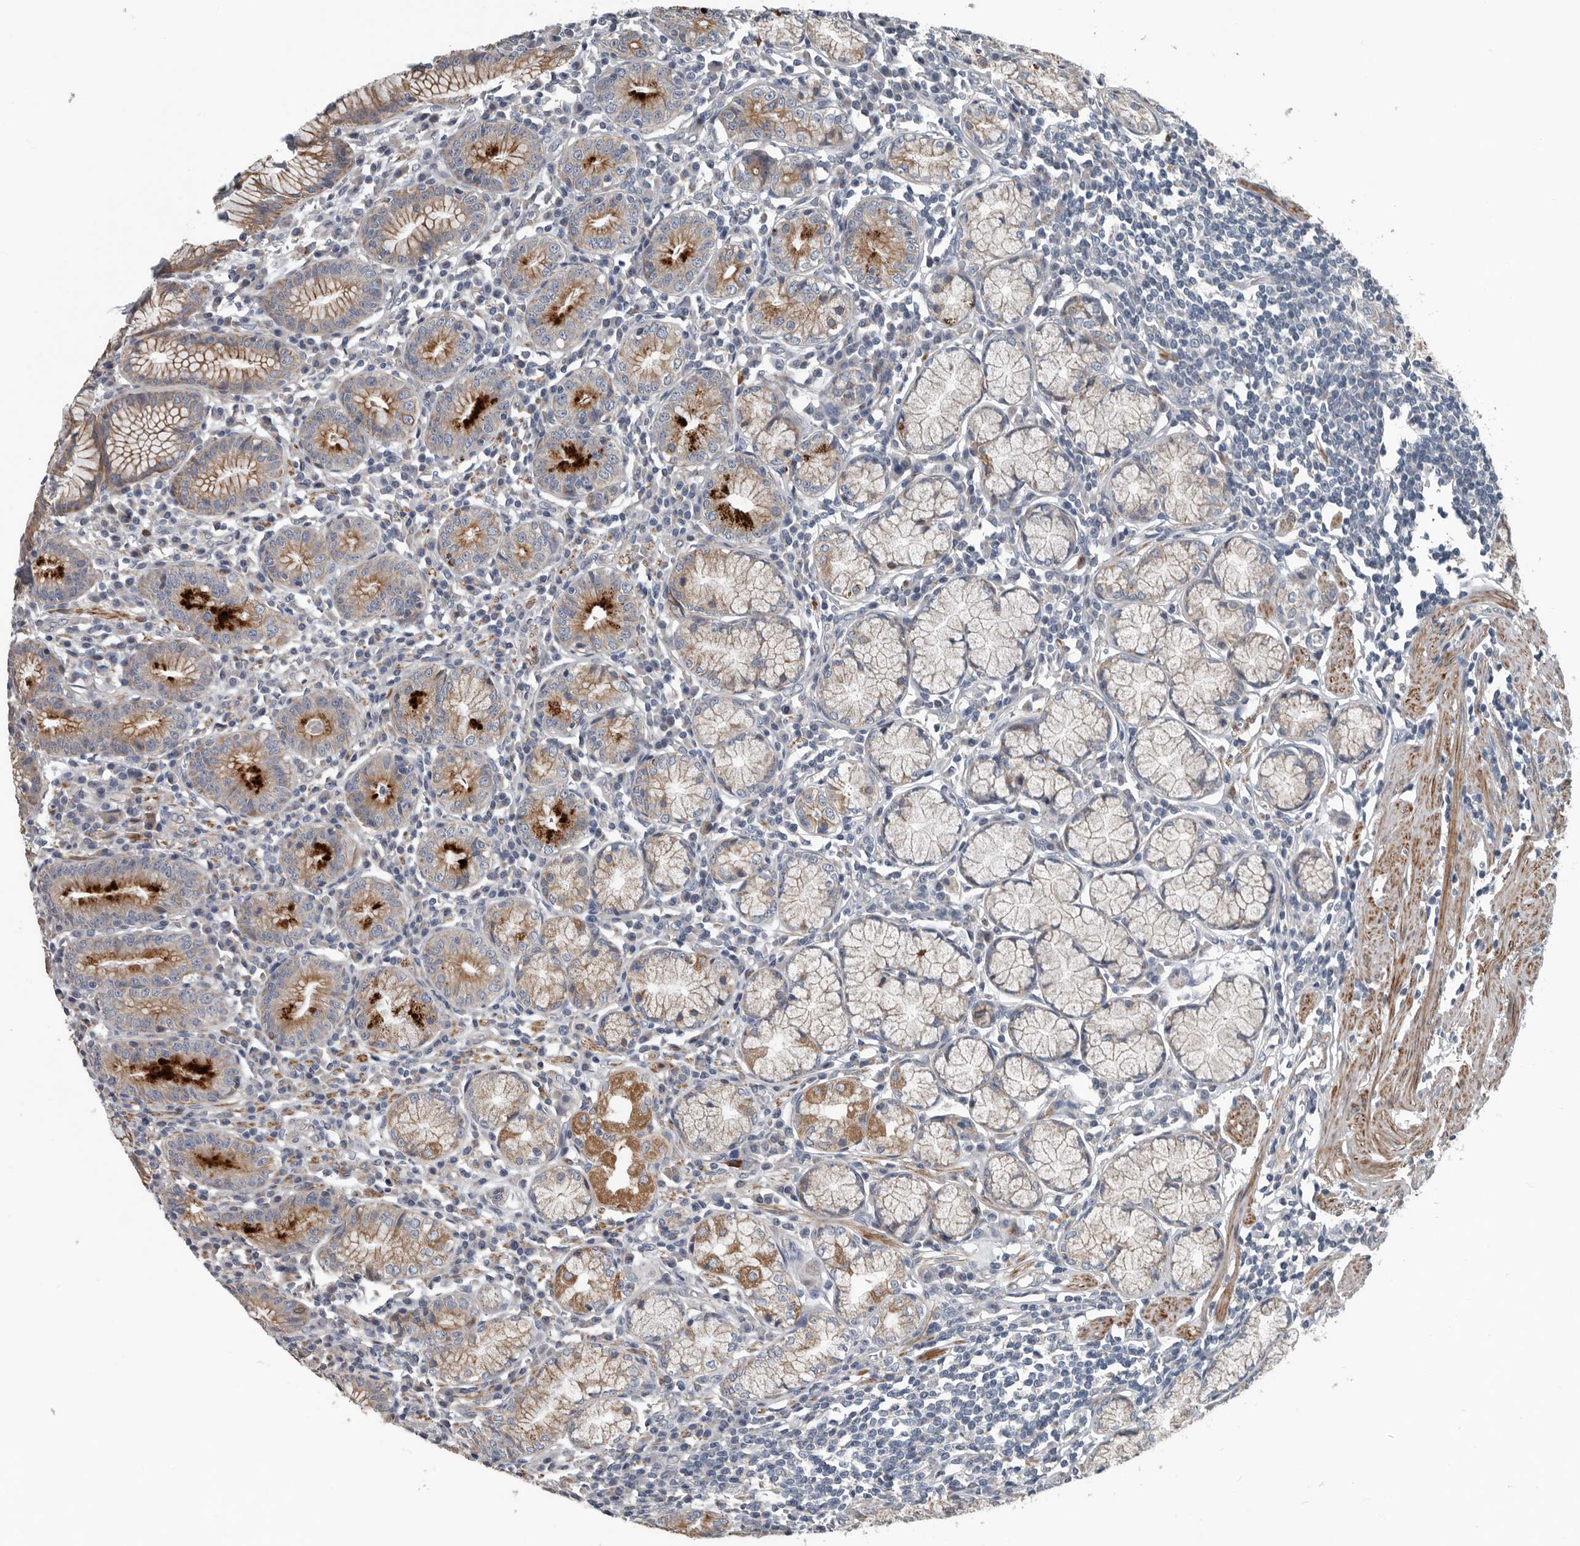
{"staining": {"intensity": "moderate", "quantity": "25%-75%", "location": "cytoplasmic/membranous"}, "tissue": "stomach", "cell_type": "Glandular cells", "image_type": "normal", "snomed": [{"axis": "morphology", "description": "Normal tissue, NOS"}, {"axis": "topography", "description": "Stomach"}], "caption": "This photomicrograph shows immunohistochemistry (IHC) staining of normal stomach, with medium moderate cytoplasmic/membranous expression in about 25%-75% of glandular cells.", "gene": "DPY19L4", "patient": {"sex": "male", "age": 55}}